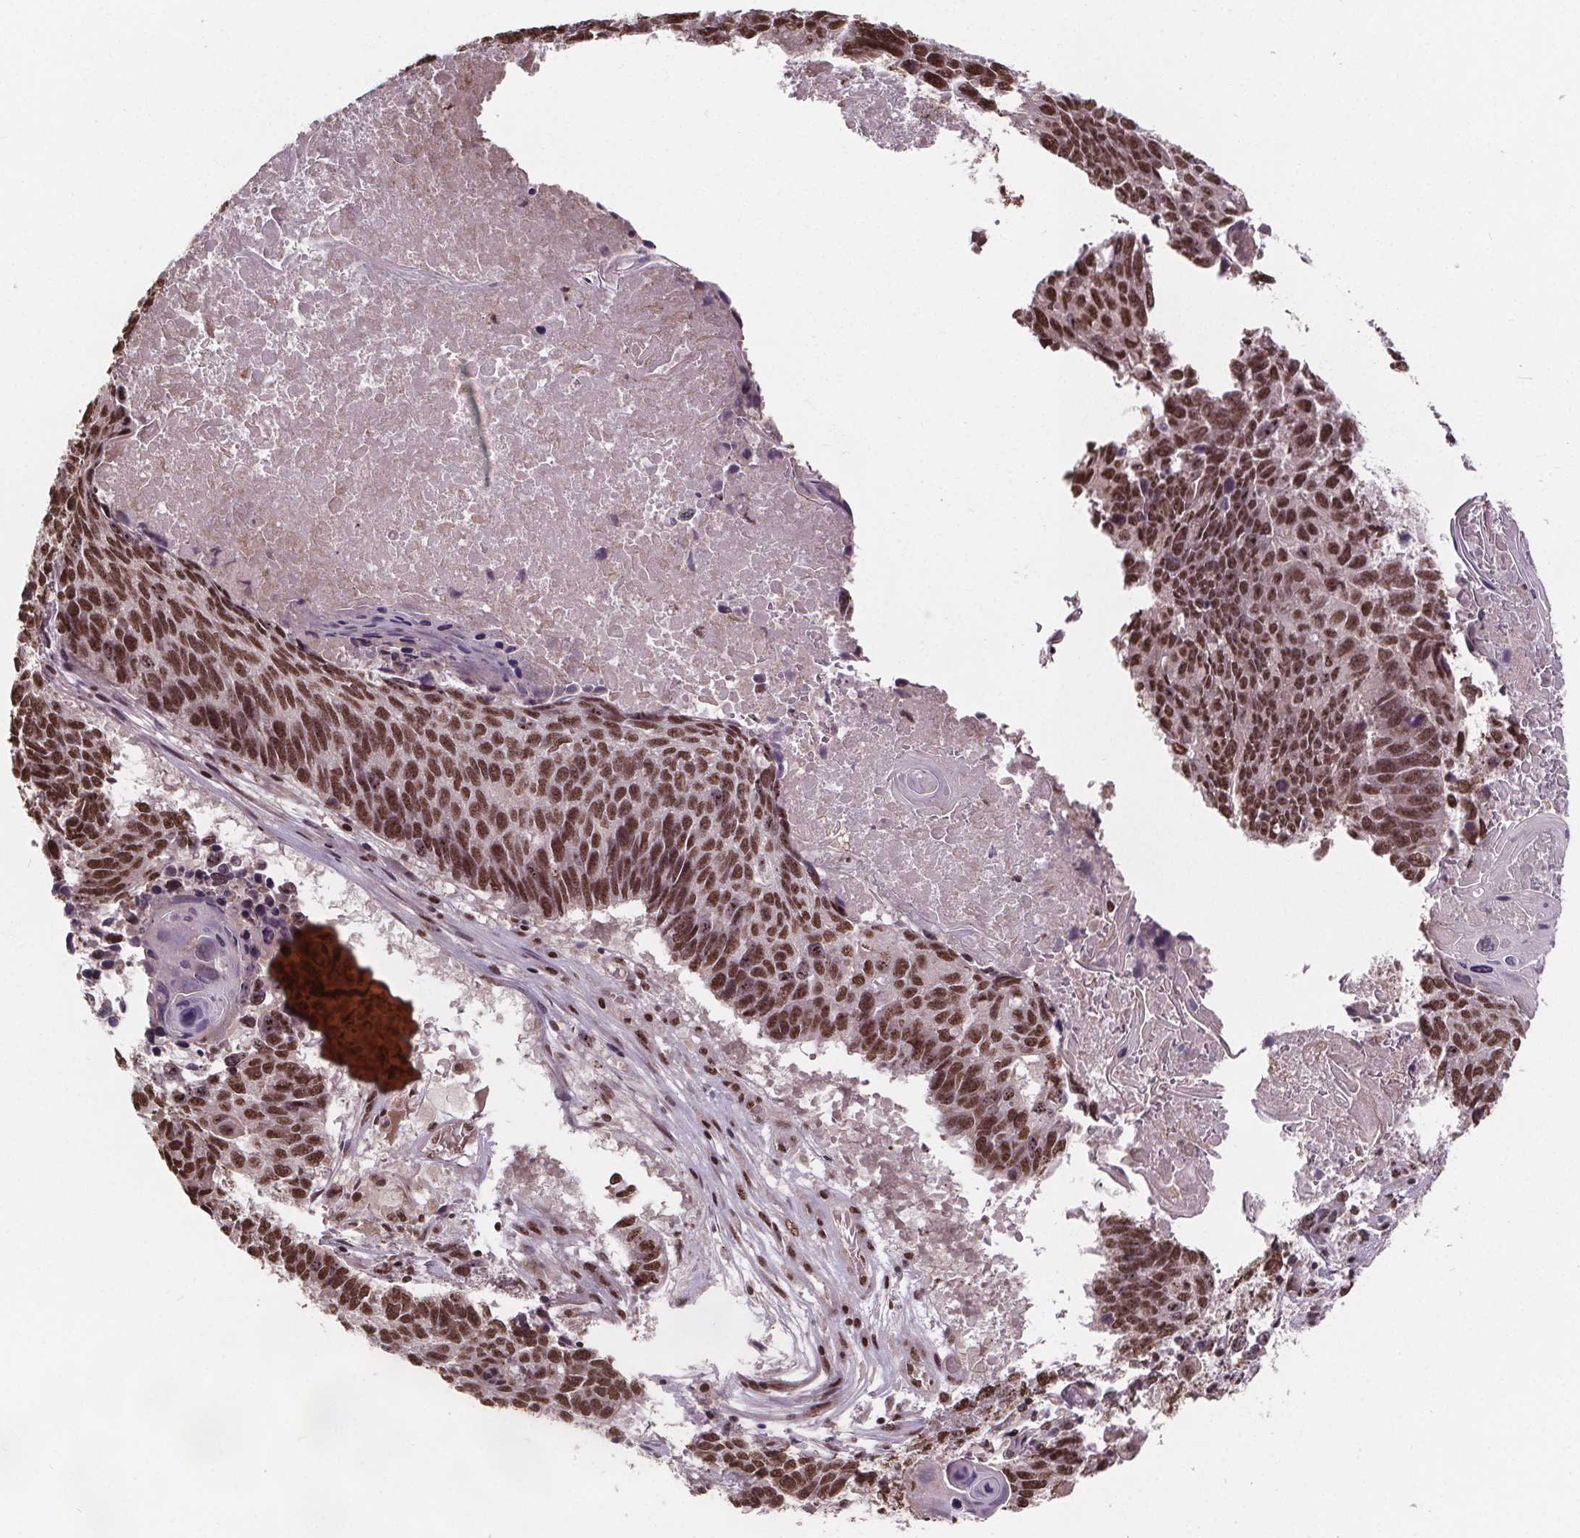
{"staining": {"intensity": "moderate", "quantity": ">75%", "location": "nuclear"}, "tissue": "lung cancer", "cell_type": "Tumor cells", "image_type": "cancer", "snomed": [{"axis": "morphology", "description": "Squamous cell carcinoma, NOS"}, {"axis": "topography", "description": "Lung"}], "caption": "Protein staining of lung squamous cell carcinoma tissue demonstrates moderate nuclear staining in about >75% of tumor cells.", "gene": "JARID2", "patient": {"sex": "male", "age": 73}}